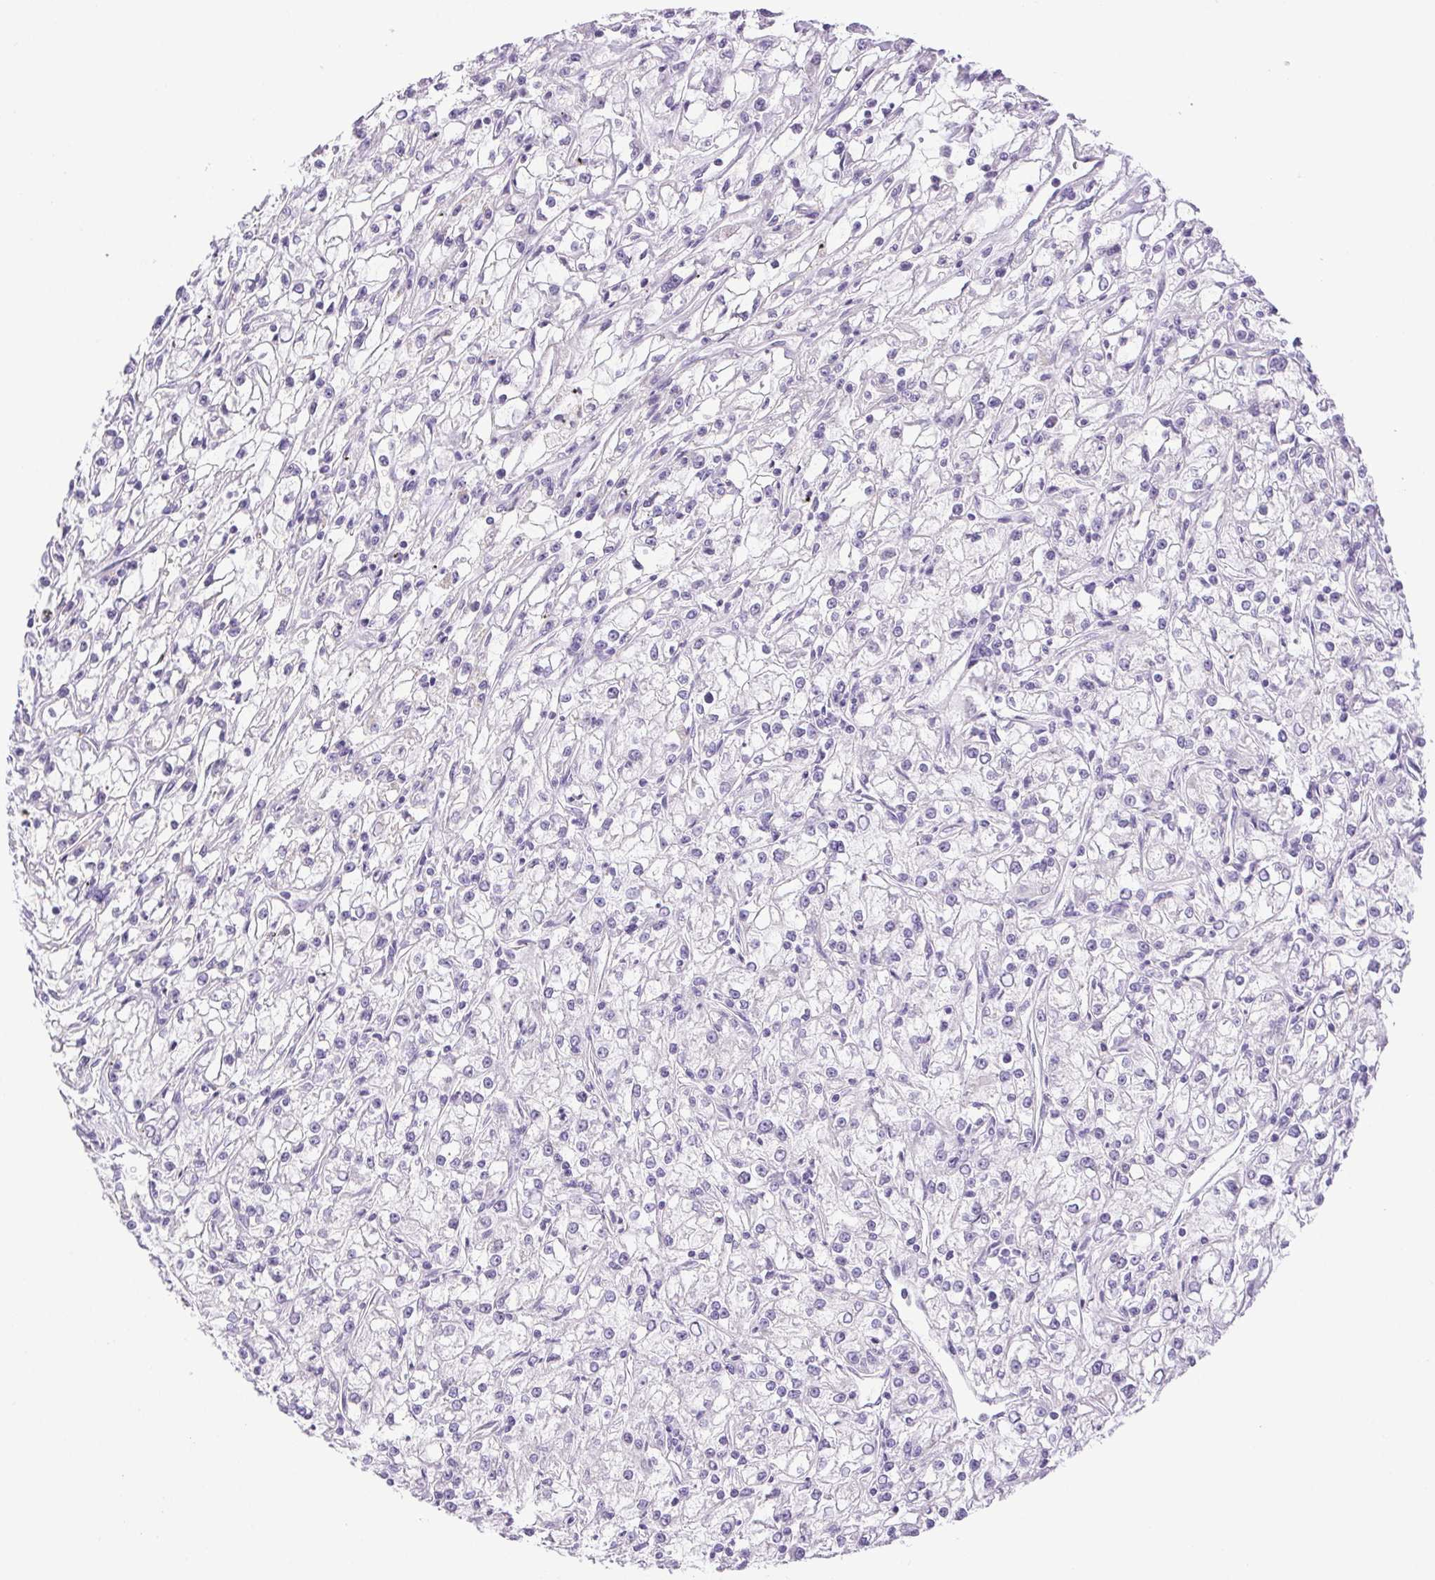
{"staining": {"intensity": "negative", "quantity": "none", "location": "none"}, "tissue": "renal cancer", "cell_type": "Tumor cells", "image_type": "cancer", "snomed": [{"axis": "morphology", "description": "Adenocarcinoma, NOS"}, {"axis": "topography", "description": "Kidney"}], "caption": "The image demonstrates no staining of tumor cells in renal cancer (adenocarcinoma).", "gene": "PAPPA2", "patient": {"sex": "female", "age": 59}}